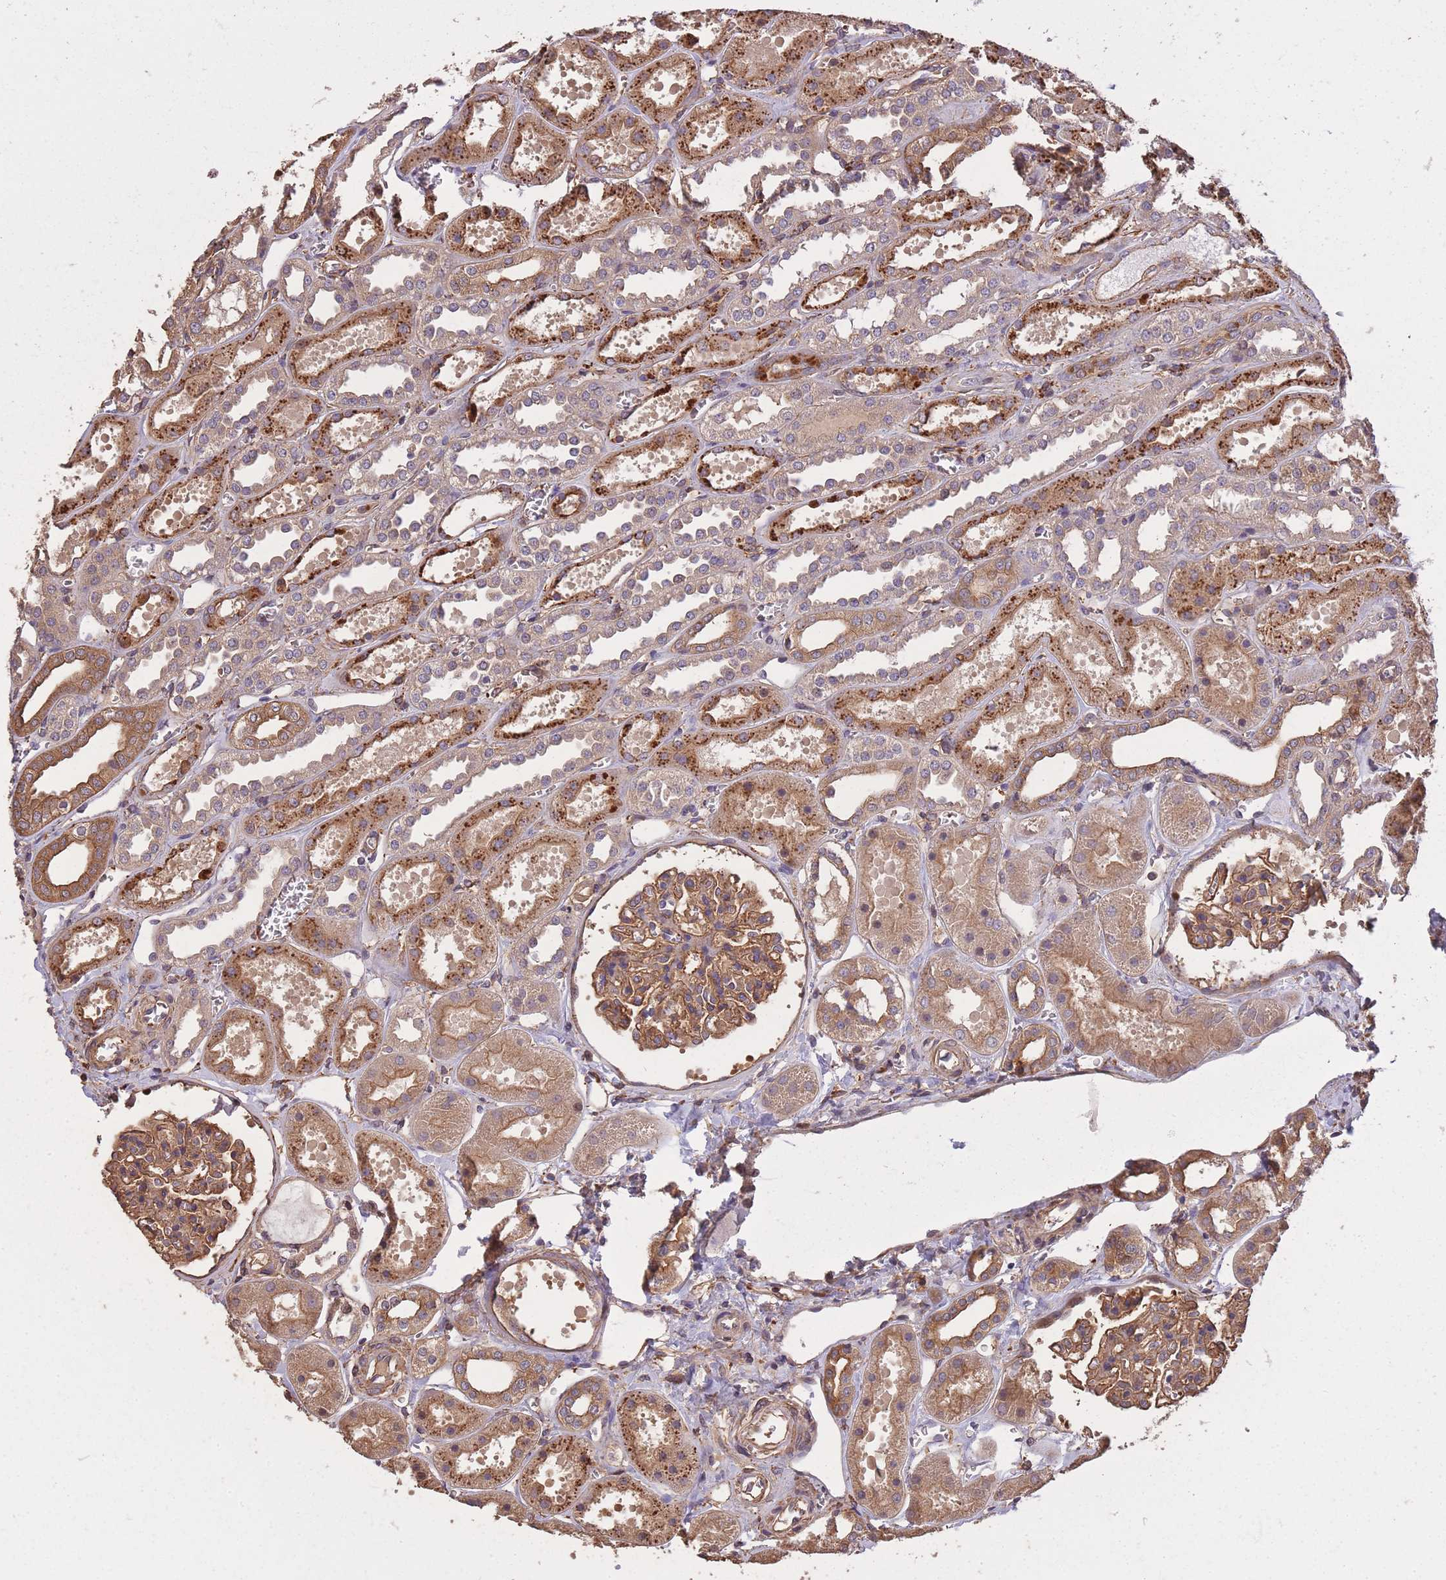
{"staining": {"intensity": "moderate", "quantity": ">75%", "location": "cytoplasmic/membranous"}, "tissue": "kidney", "cell_type": "Cells in glomeruli", "image_type": "normal", "snomed": [{"axis": "morphology", "description": "Normal tissue, NOS"}, {"axis": "topography", "description": "Kidney"}], "caption": "Protein expression analysis of normal kidney reveals moderate cytoplasmic/membranous positivity in about >75% of cells in glomeruli.", "gene": "ARMH3", "patient": {"sex": "female", "age": 41}}